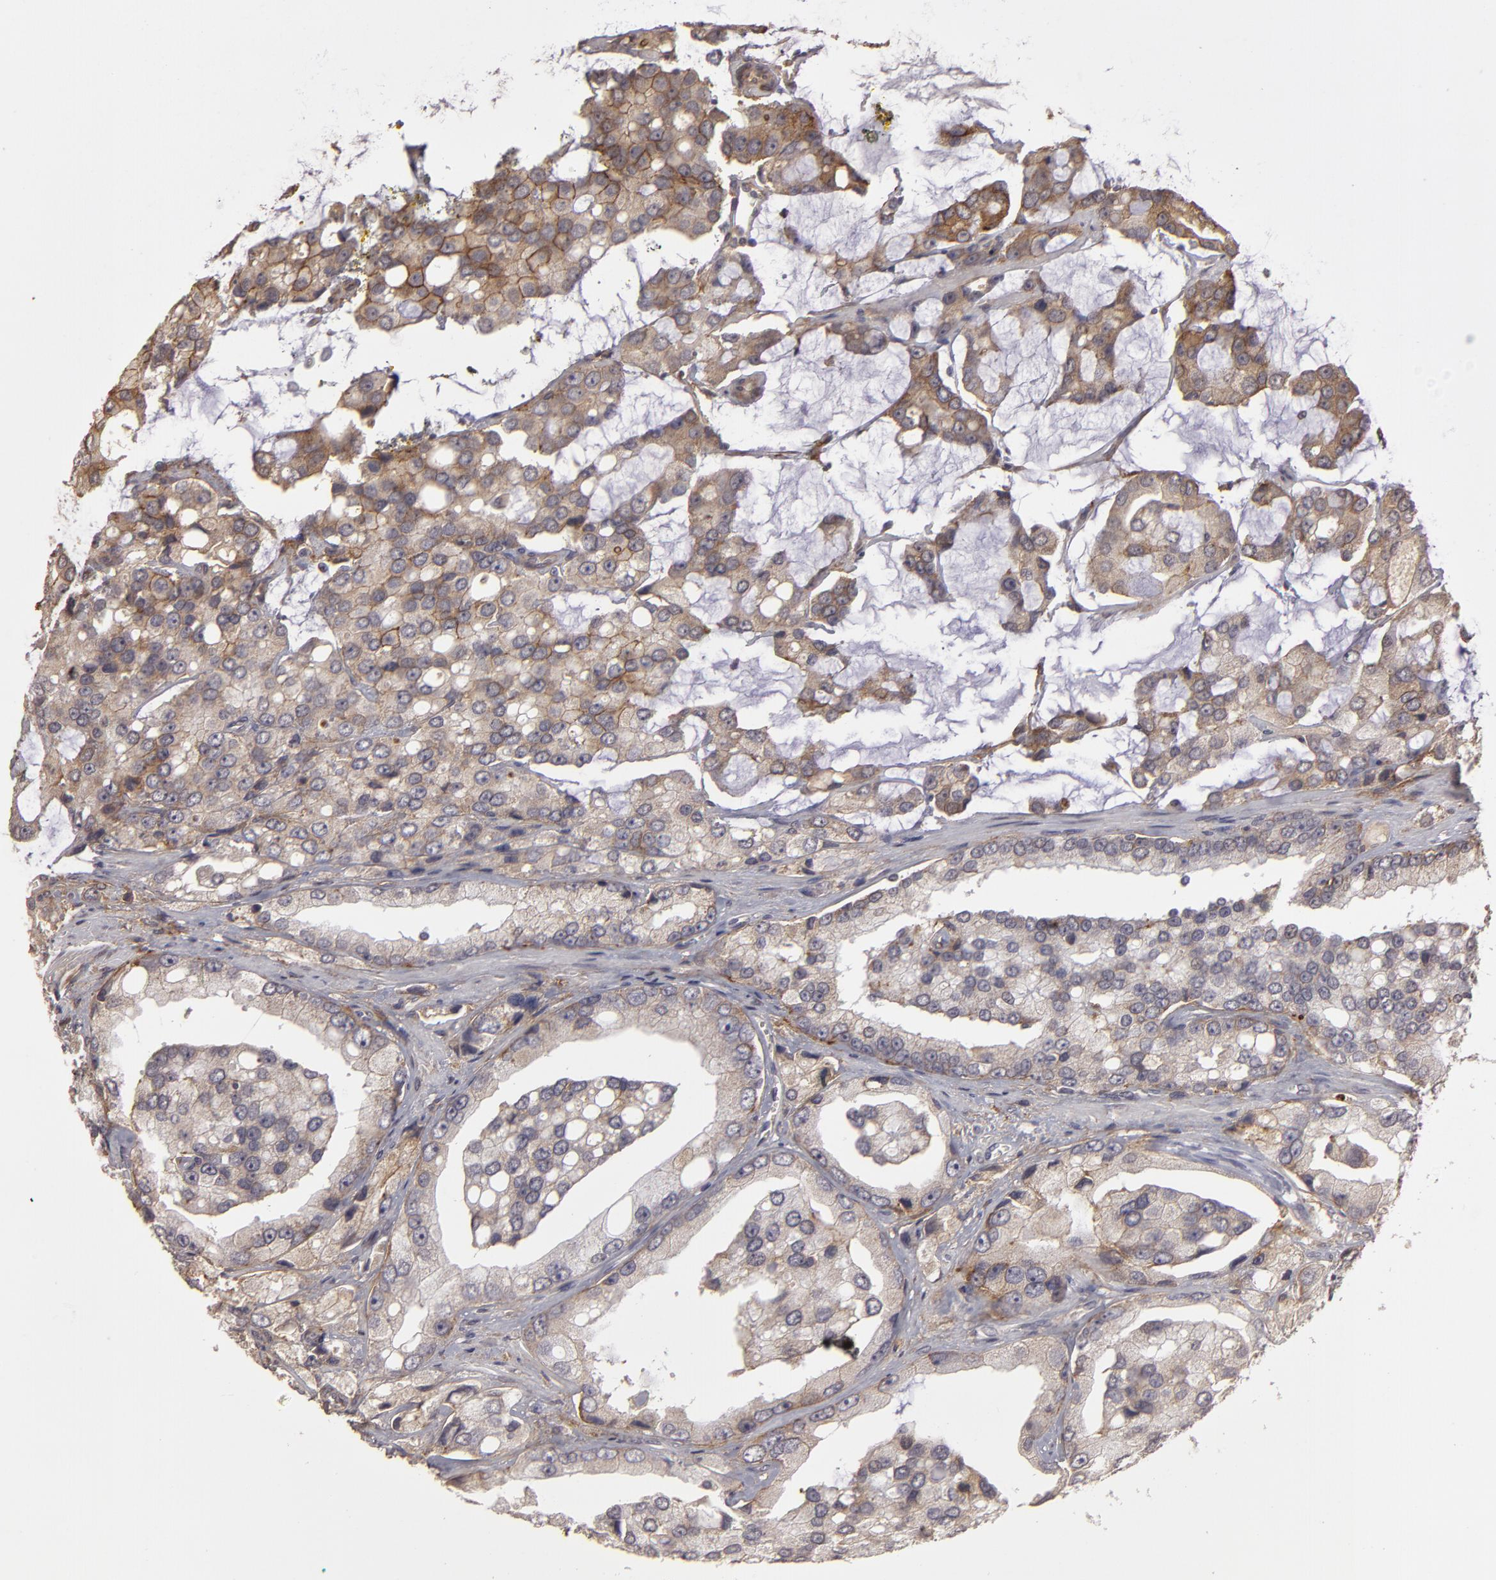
{"staining": {"intensity": "moderate", "quantity": "25%-75%", "location": "cytoplasmic/membranous"}, "tissue": "prostate cancer", "cell_type": "Tumor cells", "image_type": "cancer", "snomed": [{"axis": "morphology", "description": "Adenocarcinoma, High grade"}, {"axis": "topography", "description": "Prostate"}], "caption": "Immunohistochemistry (IHC) staining of prostate adenocarcinoma (high-grade), which displays medium levels of moderate cytoplasmic/membranous staining in about 25%-75% of tumor cells indicating moderate cytoplasmic/membranous protein expression. The staining was performed using DAB (brown) for protein detection and nuclei were counterstained in hematoxylin (blue).", "gene": "ITGB5", "patient": {"sex": "male", "age": 67}}